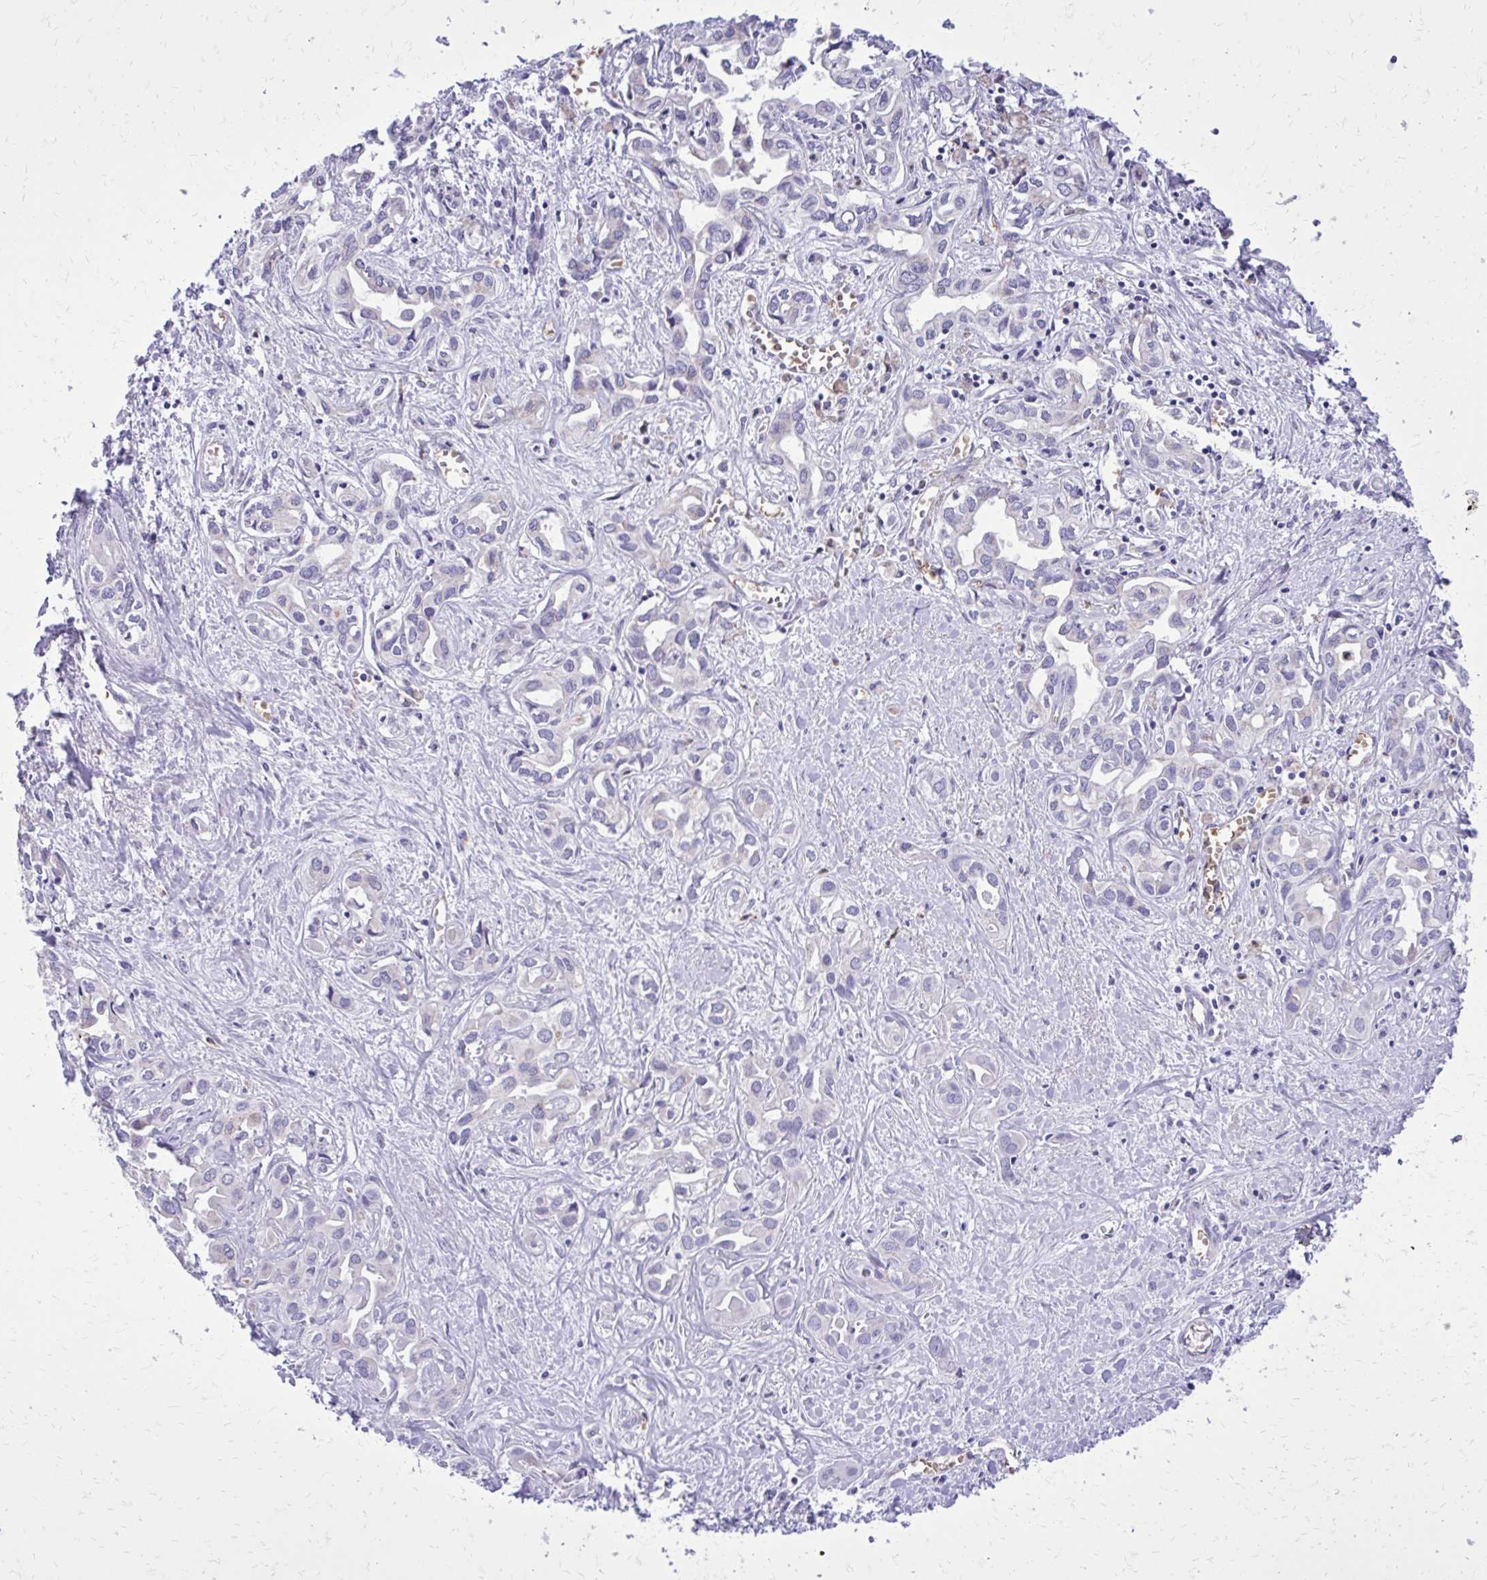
{"staining": {"intensity": "negative", "quantity": "none", "location": "none"}, "tissue": "liver cancer", "cell_type": "Tumor cells", "image_type": "cancer", "snomed": [{"axis": "morphology", "description": "Cholangiocarcinoma"}, {"axis": "topography", "description": "Liver"}], "caption": "Immunohistochemistry (IHC) micrograph of liver cholangiocarcinoma stained for a protein (brown), which reveals no staining in tumor cells. (IHC, brightfield microscopy, high magnification).", "gene": "CAT", "patient": {"sex": "female", "age": 64}}